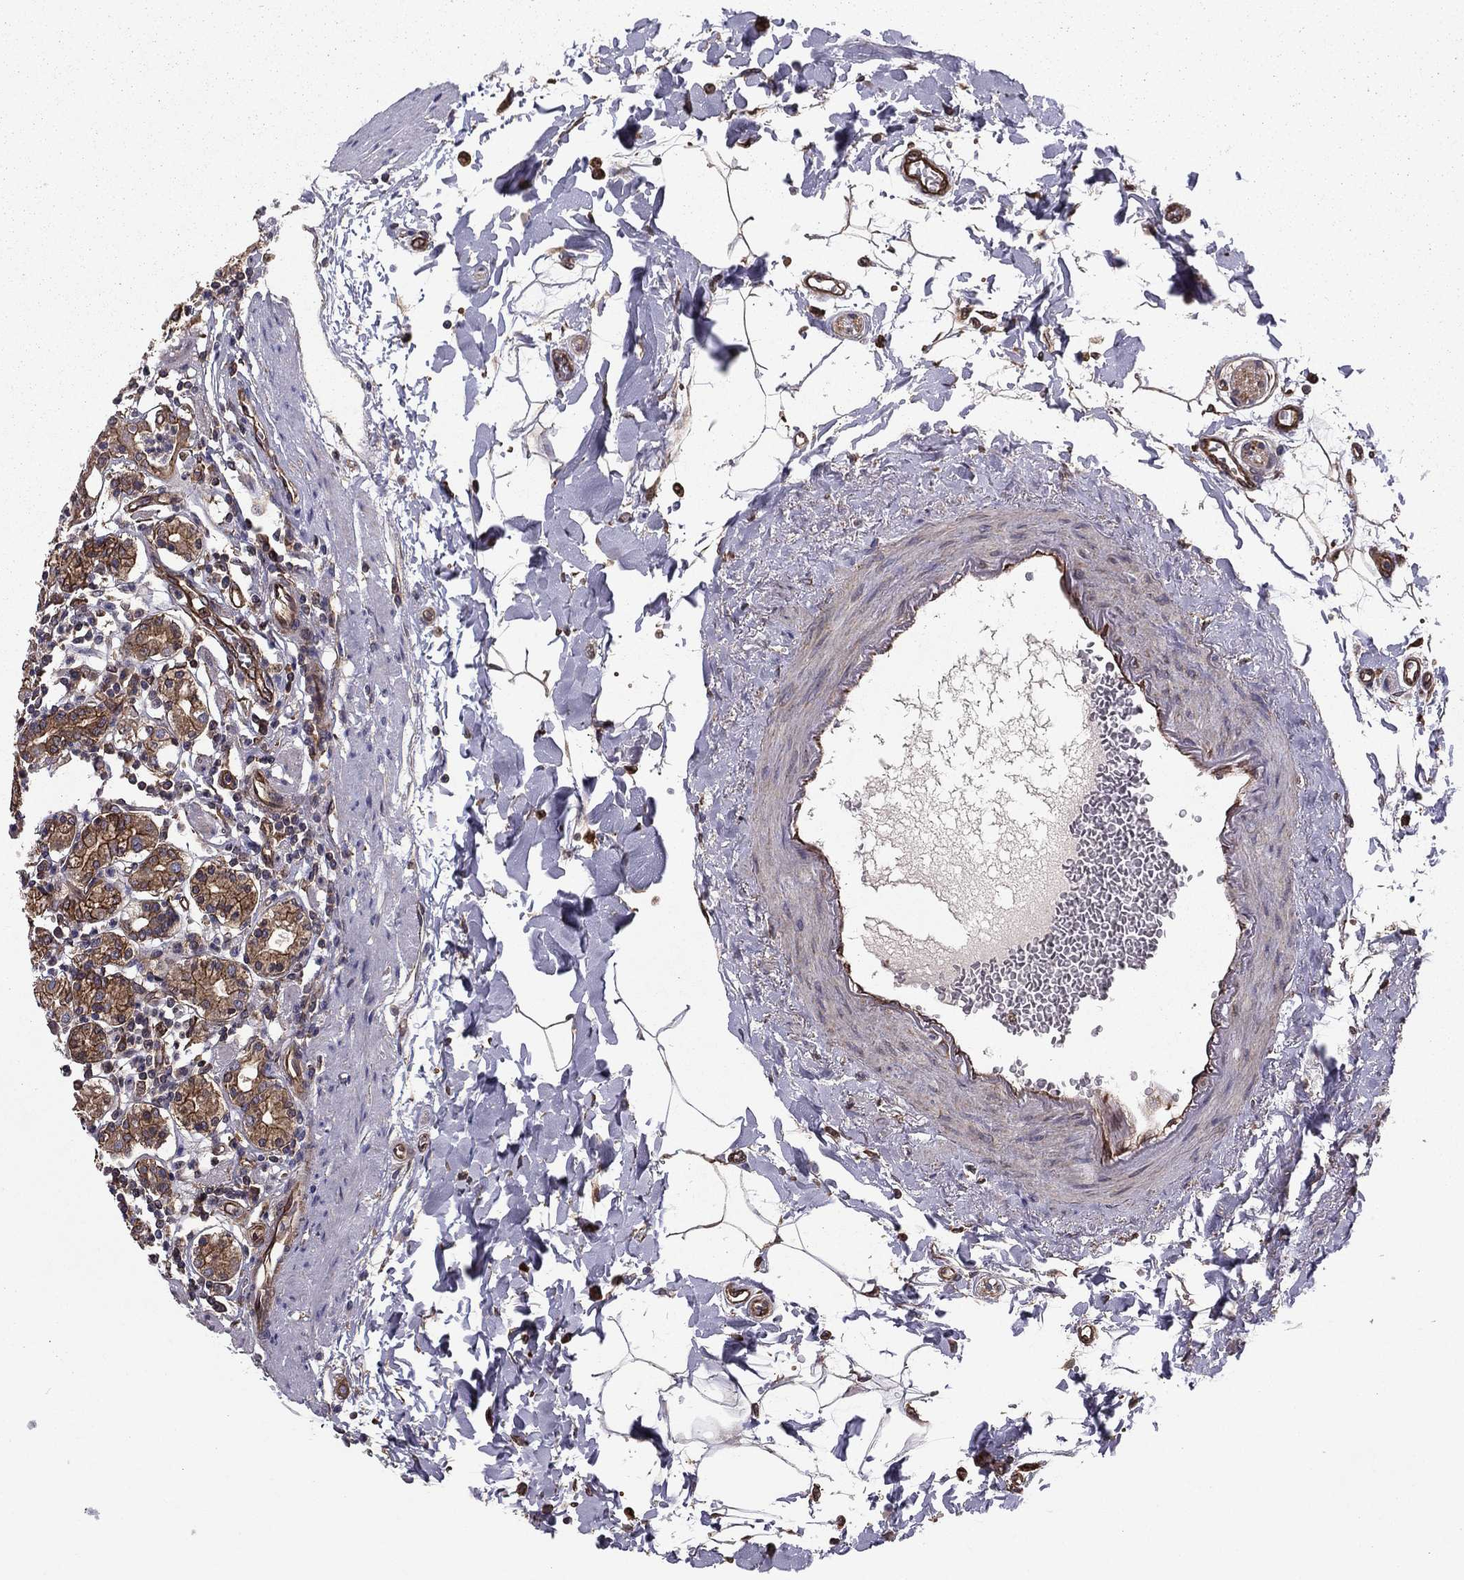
{"staining": {"intensity": "strong", "quantity": "25%-75%", "location": "cytoplasmic/membranous"}, "tissue": "stomach", "cell_type": "Glandular cells", "image_type": "normal", "snomed": [{"axis": "morphology", "description": "Normal tissue, NOS"}, {"axis": "topography", "description": "Stomach, upper"}, {"axis": "topography", "description": "Stomach"}], "caption": "Stomach stained for a protein reveals strong cytoplasmic/membranous positivity in glandular cells. Immunohistochemistry stains the protein of interest in brown and the nuclei are stained blue.", "gene": "SHMT1", "patient": {"sex": "male", "age": 62}}